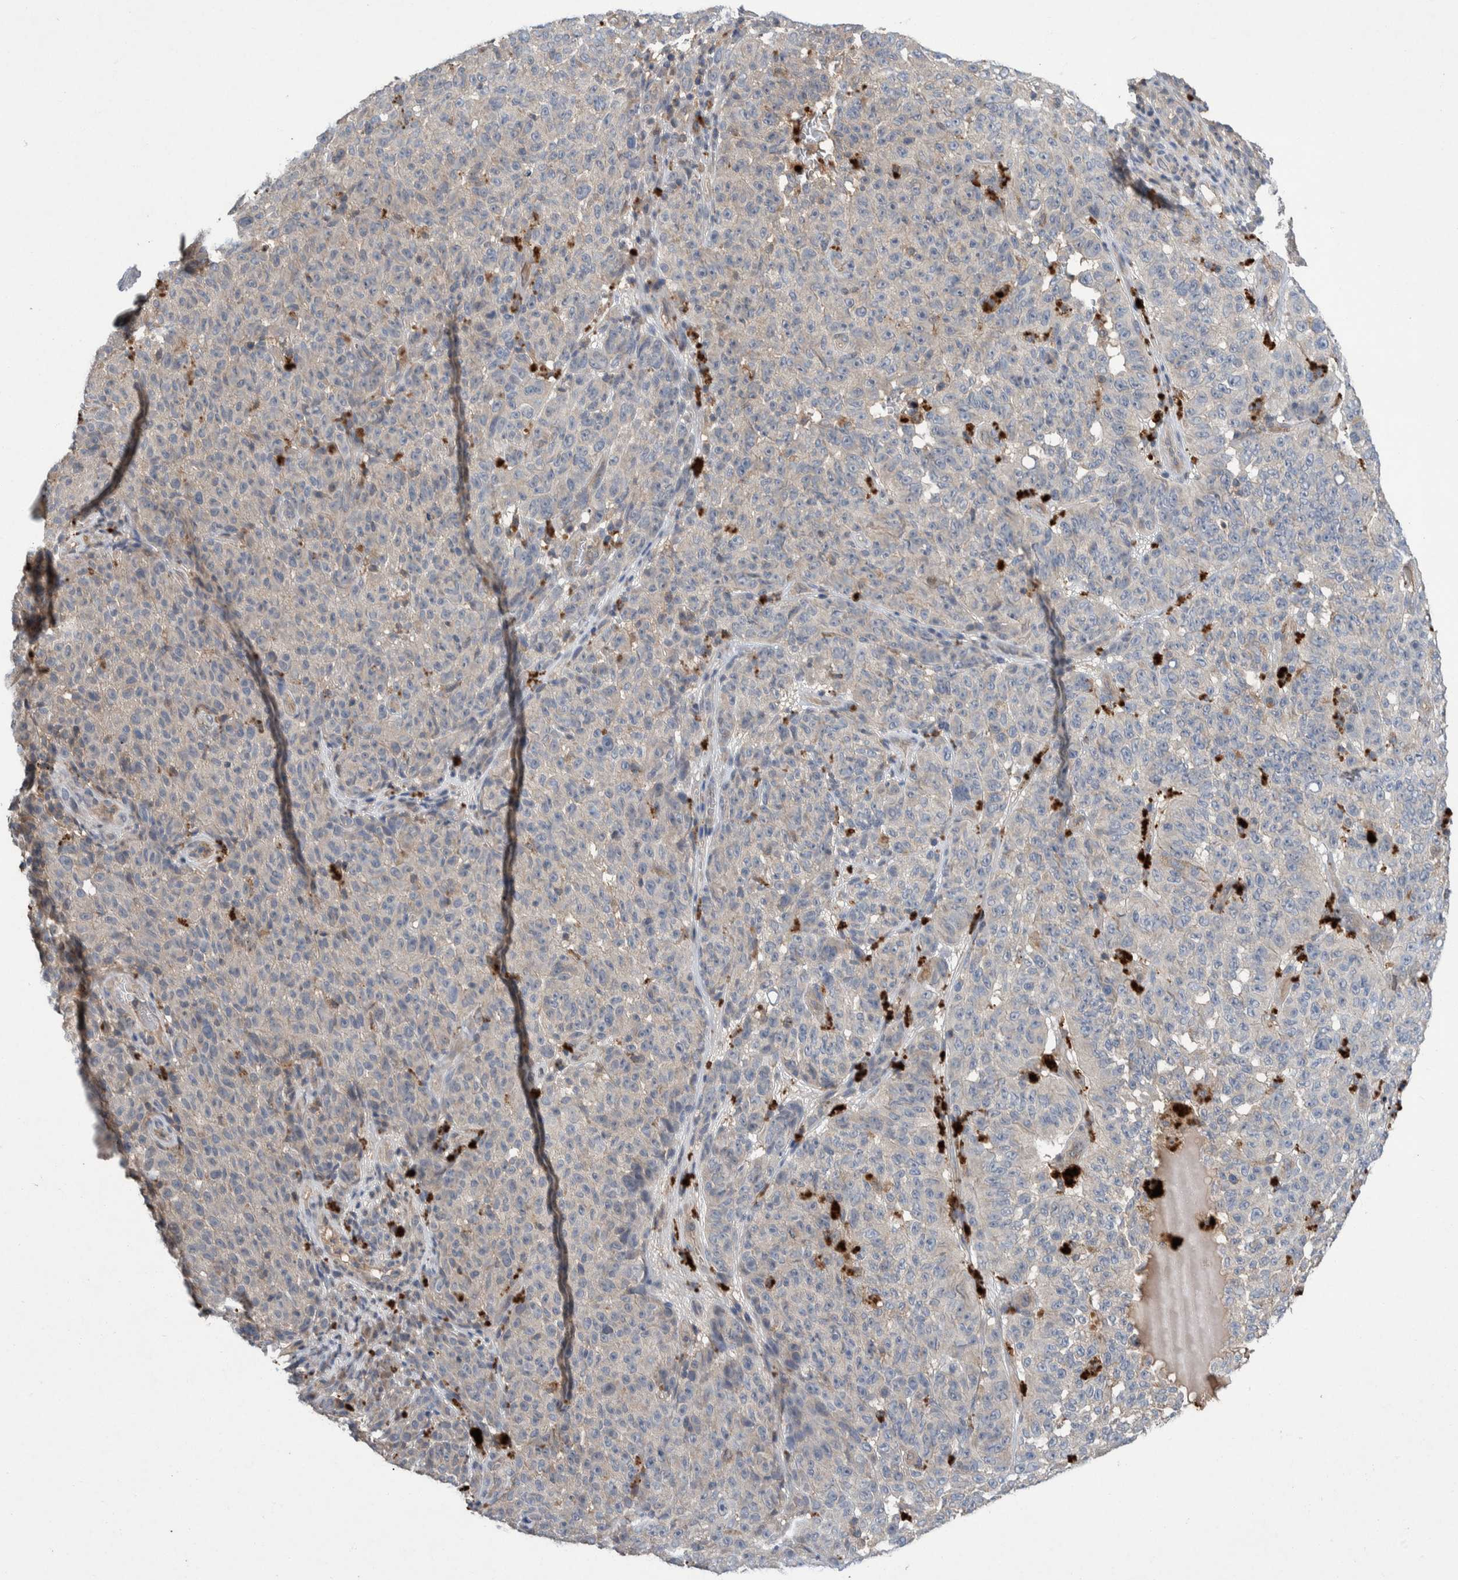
{"staining": {"intensity": "negative", "quantity": "none", "location": "none"}, "tissue": "melanoma", "cell_type": "Tumor cells", "image_type": "cancer", "snomed": [{"axis": "morphology", "description": "Malignant melanoma, NOS"}, {"axis": "topography", "description": "Skin"}], "caption": "Malignant melanoma was stained to show a protein in brown. There is no significant staining in tumor cells. (Stains: DAB (3,3'-diaminobenzidine) IHC with hematoxylin counter stain, Microscopy: brightfield microscopy at high magnification).", "gene": "PLPBP", "patient": {"sex": "female", "age": 82}}